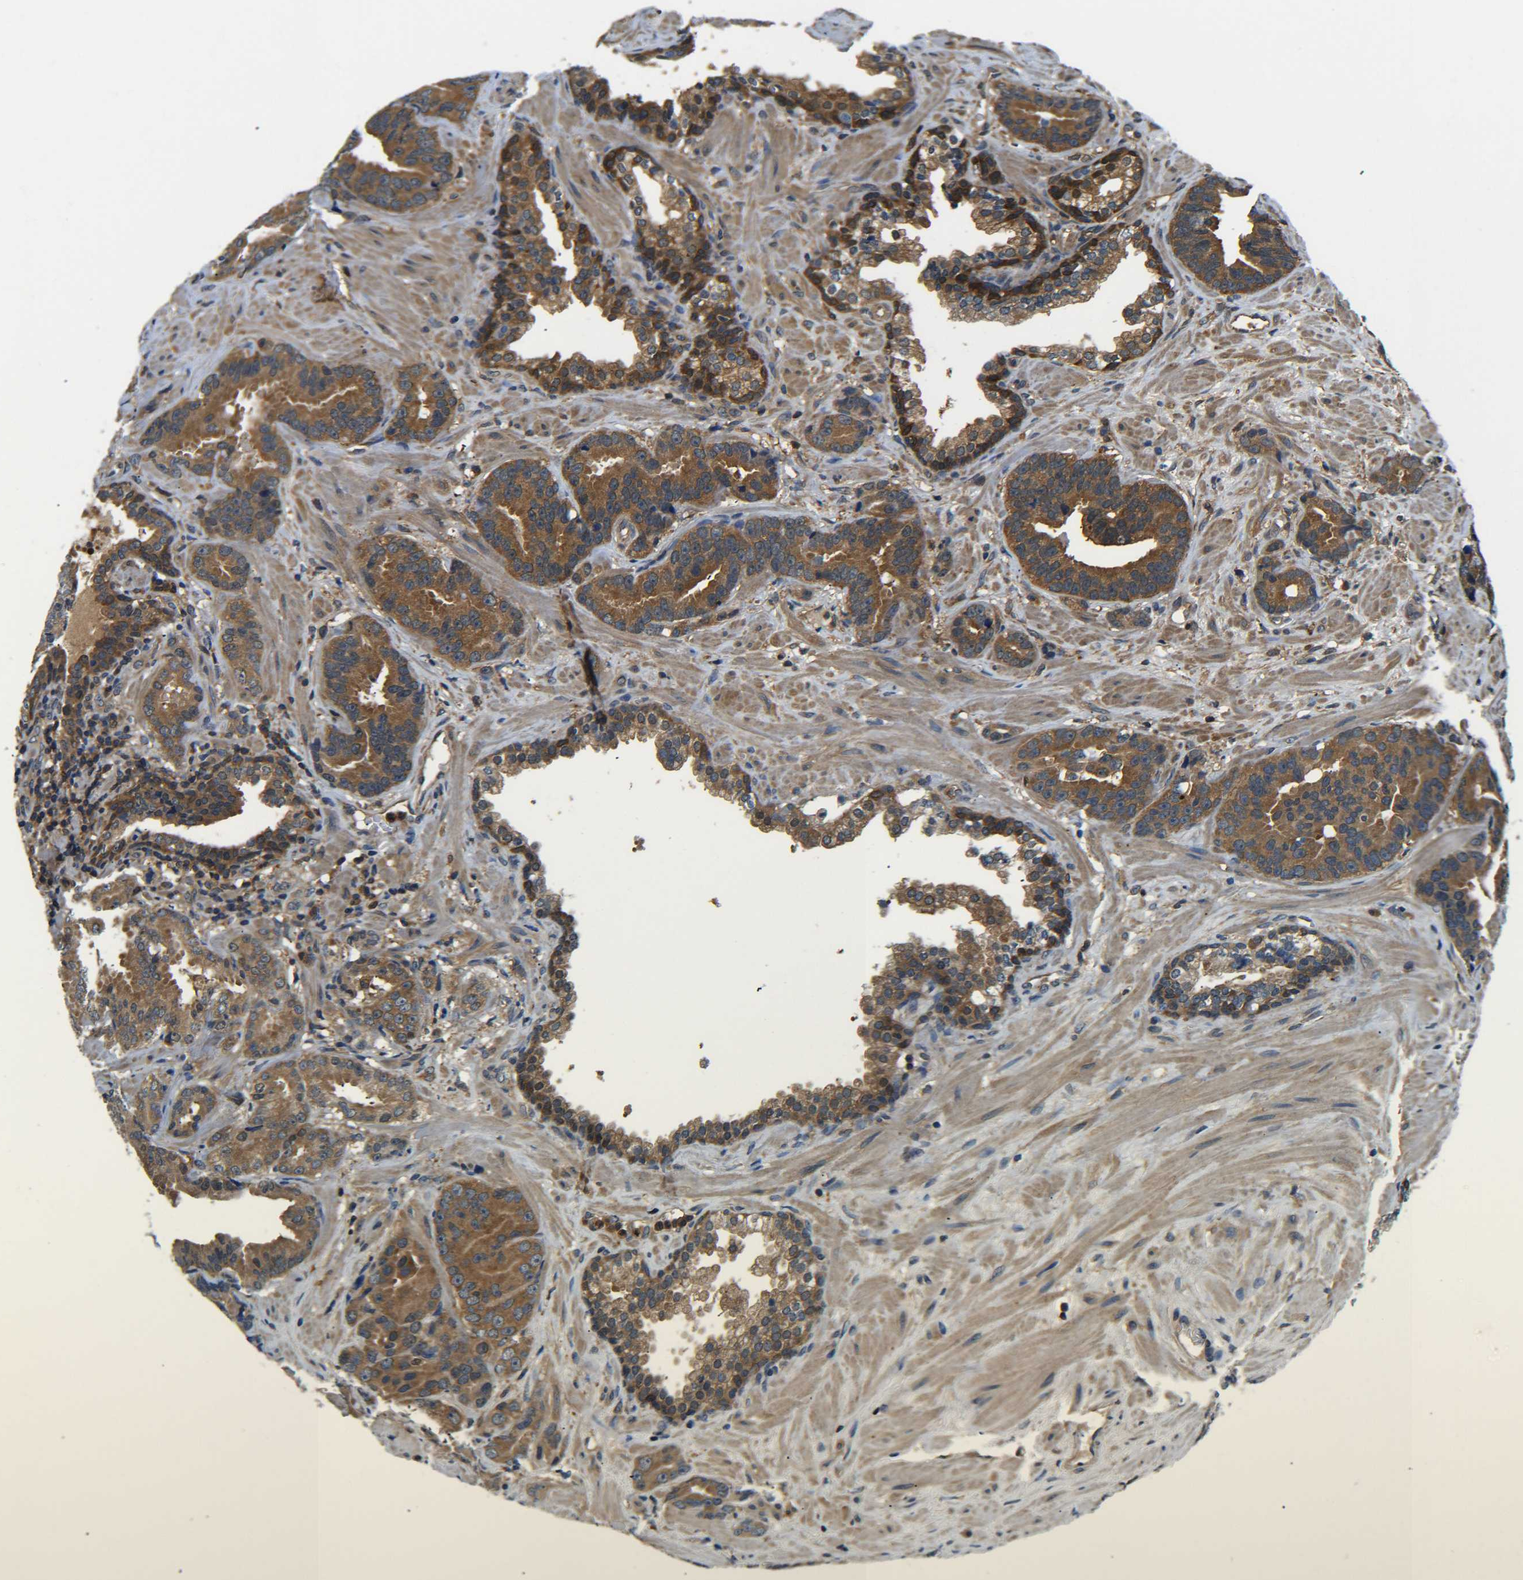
{"staining": {"intensity": "strong", "quantity": ">75%", "location": "cytoplasmic/membranous"}, "tissue": "prostate cancer", "cell_type": "Tumor cells", "image_type": "cancer", "snomed": [{"axis": "morphology", "description": "Adenocarcinoma, Low grade"}, {"axis": "topography", "description": "Prostate"}], "caption": "Tumor cells display high levels of strong cytoplasmic/membranous expression in about >75% of cells in human prostate cancer.", "gene": "PREB", "patient": {"sex": "male", "age": 59}}